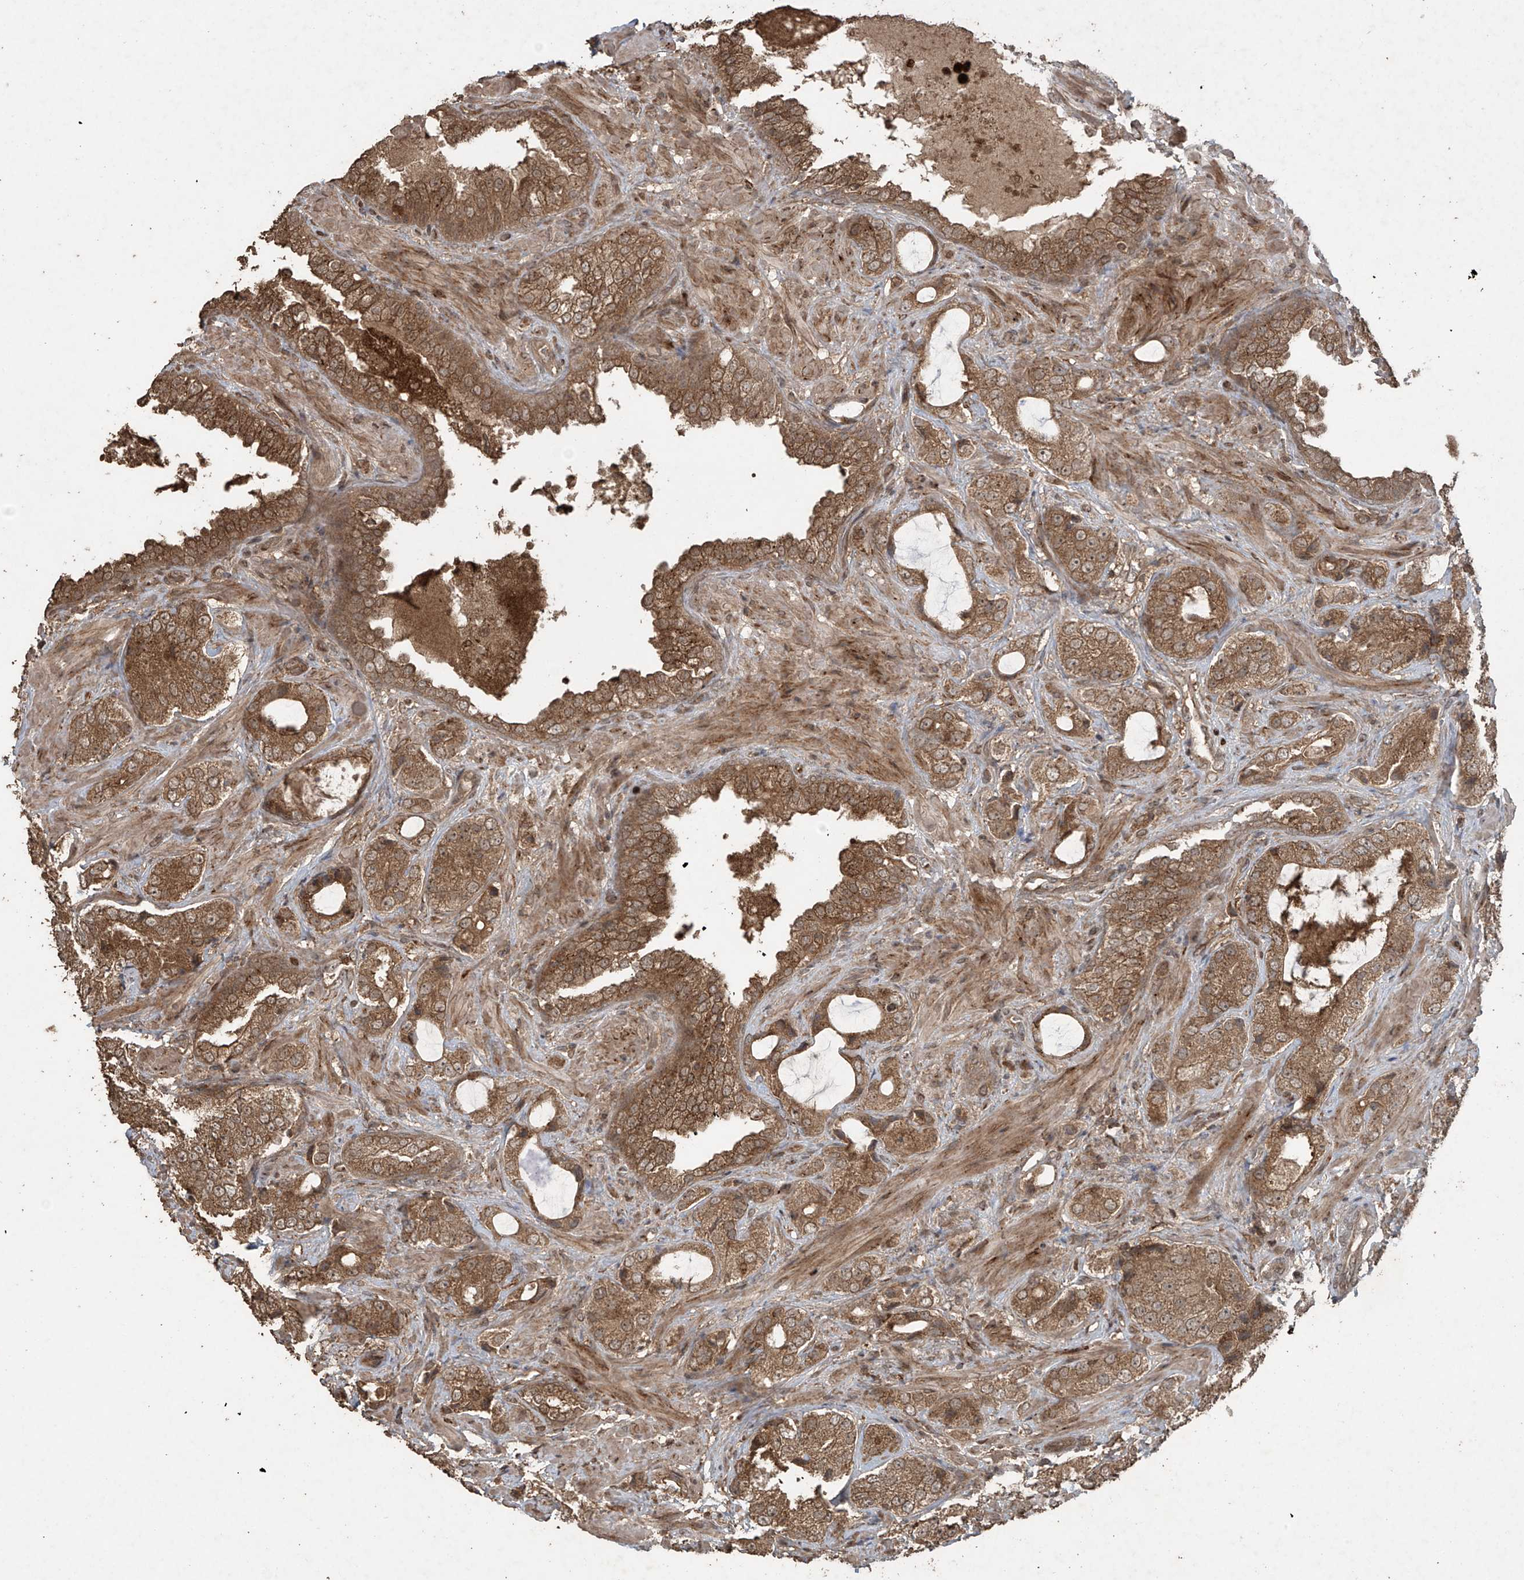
{"staining": {"intensity": "moderate", "quantity": ">75%", "location": "cytoplasmic/membranous"}, "tissue": "prostate cancer", "cell_type": "Tumor cells", "image_type": "cancer", "snomed": [{"axis": "morphology", "description": "Normal tissue, NOS"}, {"axis": "morphology", "description": "Adenocarcinoma, High grade"}, {"axis": "topography", "description": "Prostate"}, {"axis": "topography", "description": "Peripheral nerve tissue"}], "caption": "Immunohistochemistry (IHC) micrograph of neoplastic tissue: prostate high-grade adenocarcinoma stained using immunohistochemistry (IHC) displays medium levels of moderate protein expression localized specifically in the cytoplasmic/membranous of tumor cells, appearing as a cytoplasmic/membranous brown color.", "gene": "PGPEP1", "patient": {"sex": "male", "age": 59}}